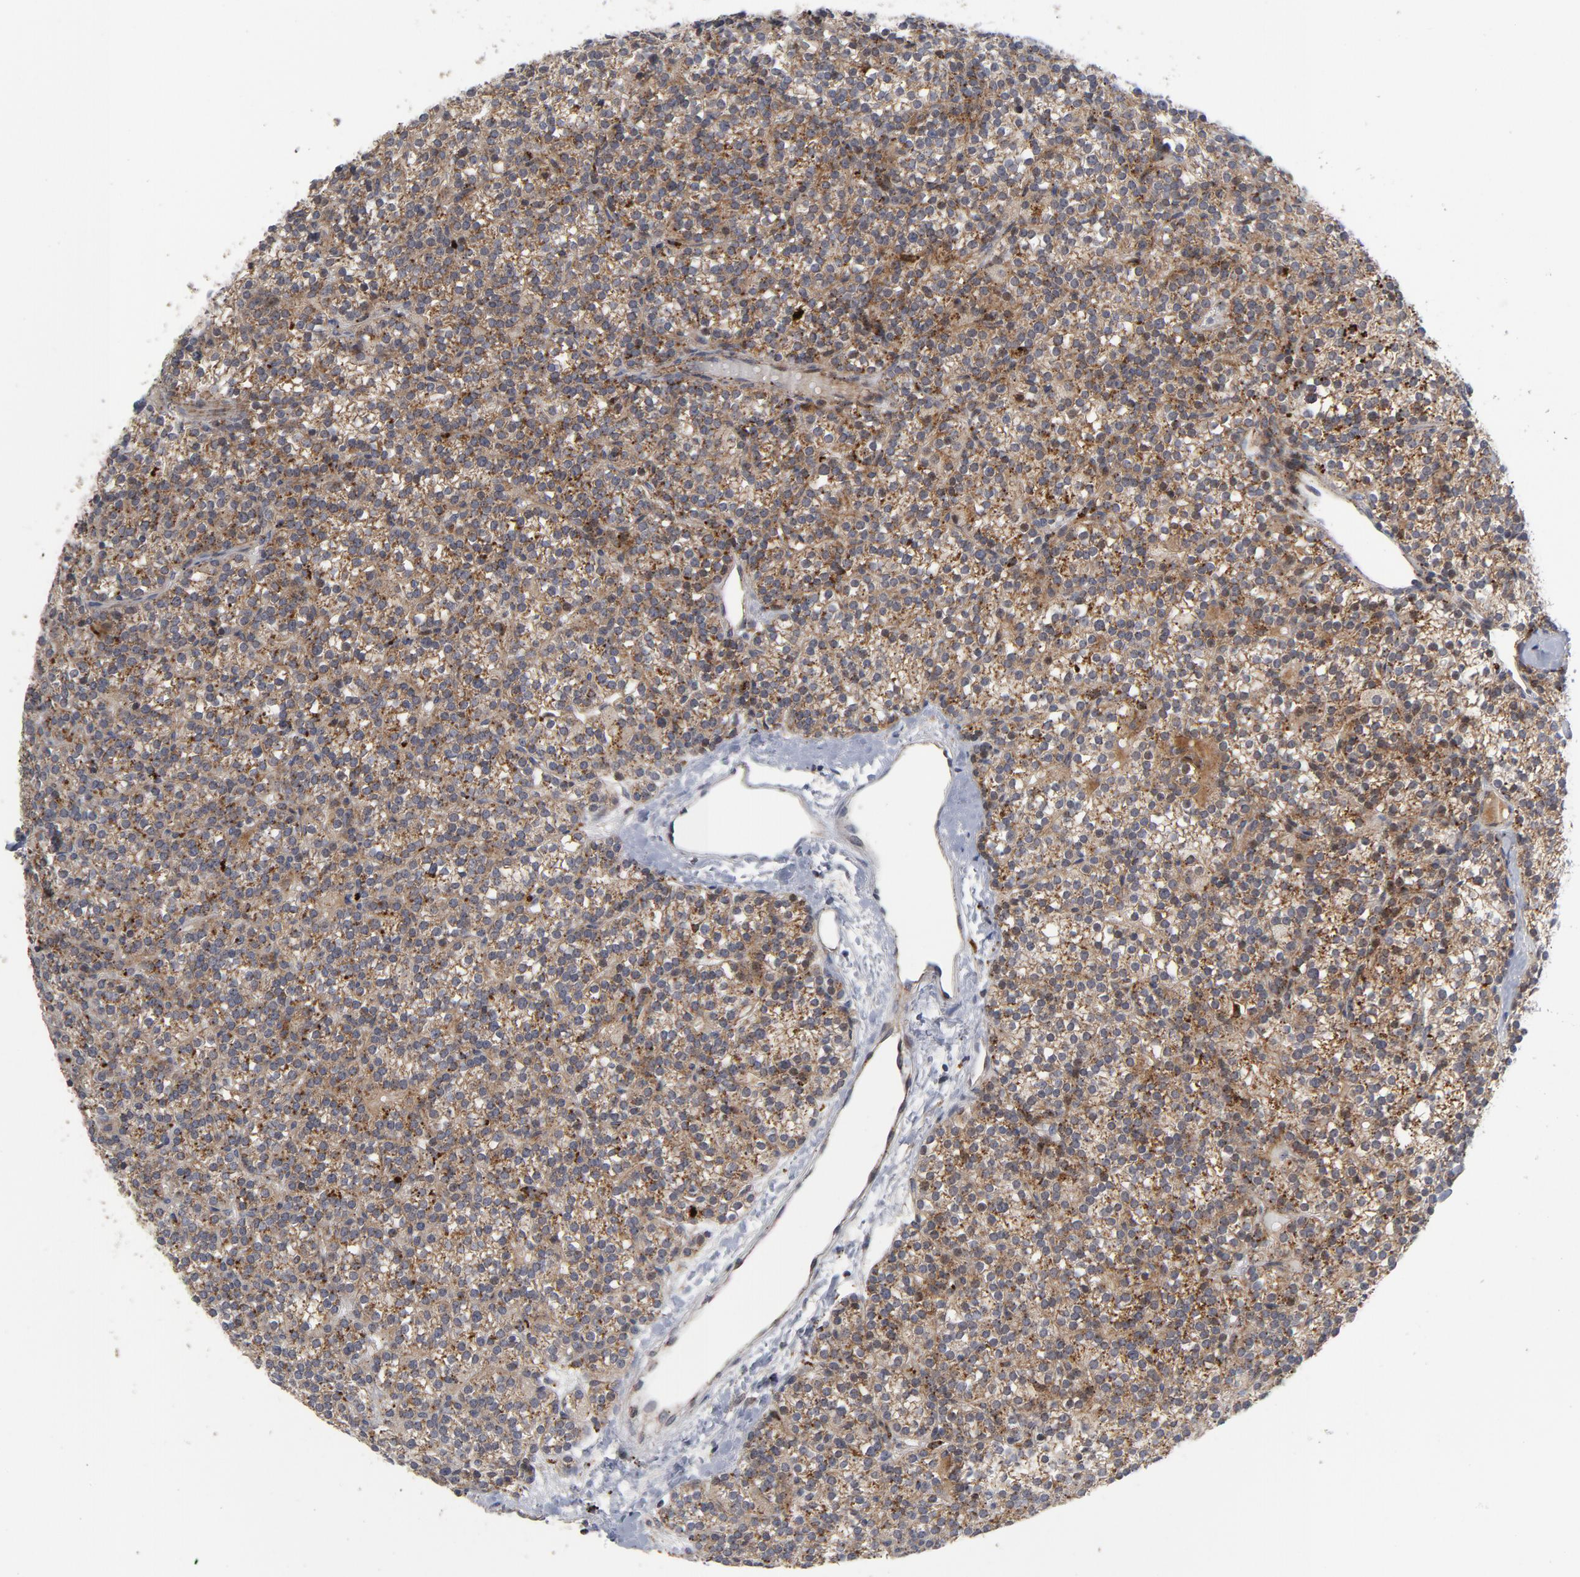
{"staining": {"intensity": "strong", "quantity": ">75%", "location": "cytoplasmic/membranous"}, "tissue": "parathyroid gland", "cell_type": "Glandular cells", "image_type": "normal", "snomed": [{"axis": "morphology", "description": "Normal tissue, NOS"}, {"axis": "topography", "description": "Parathyroid gland"}], "caption": "High-magnification brightfield microscopy of benign parathyroid gland stained with DAB (brown) and counterstained with hematoxylin (blue). glandular cells exhibit strong cytoplasmic/membranous staining is appreciated in about>75% of cells.", "gene": "AKT2", "patient": {"sex": "female", "age": 50}}